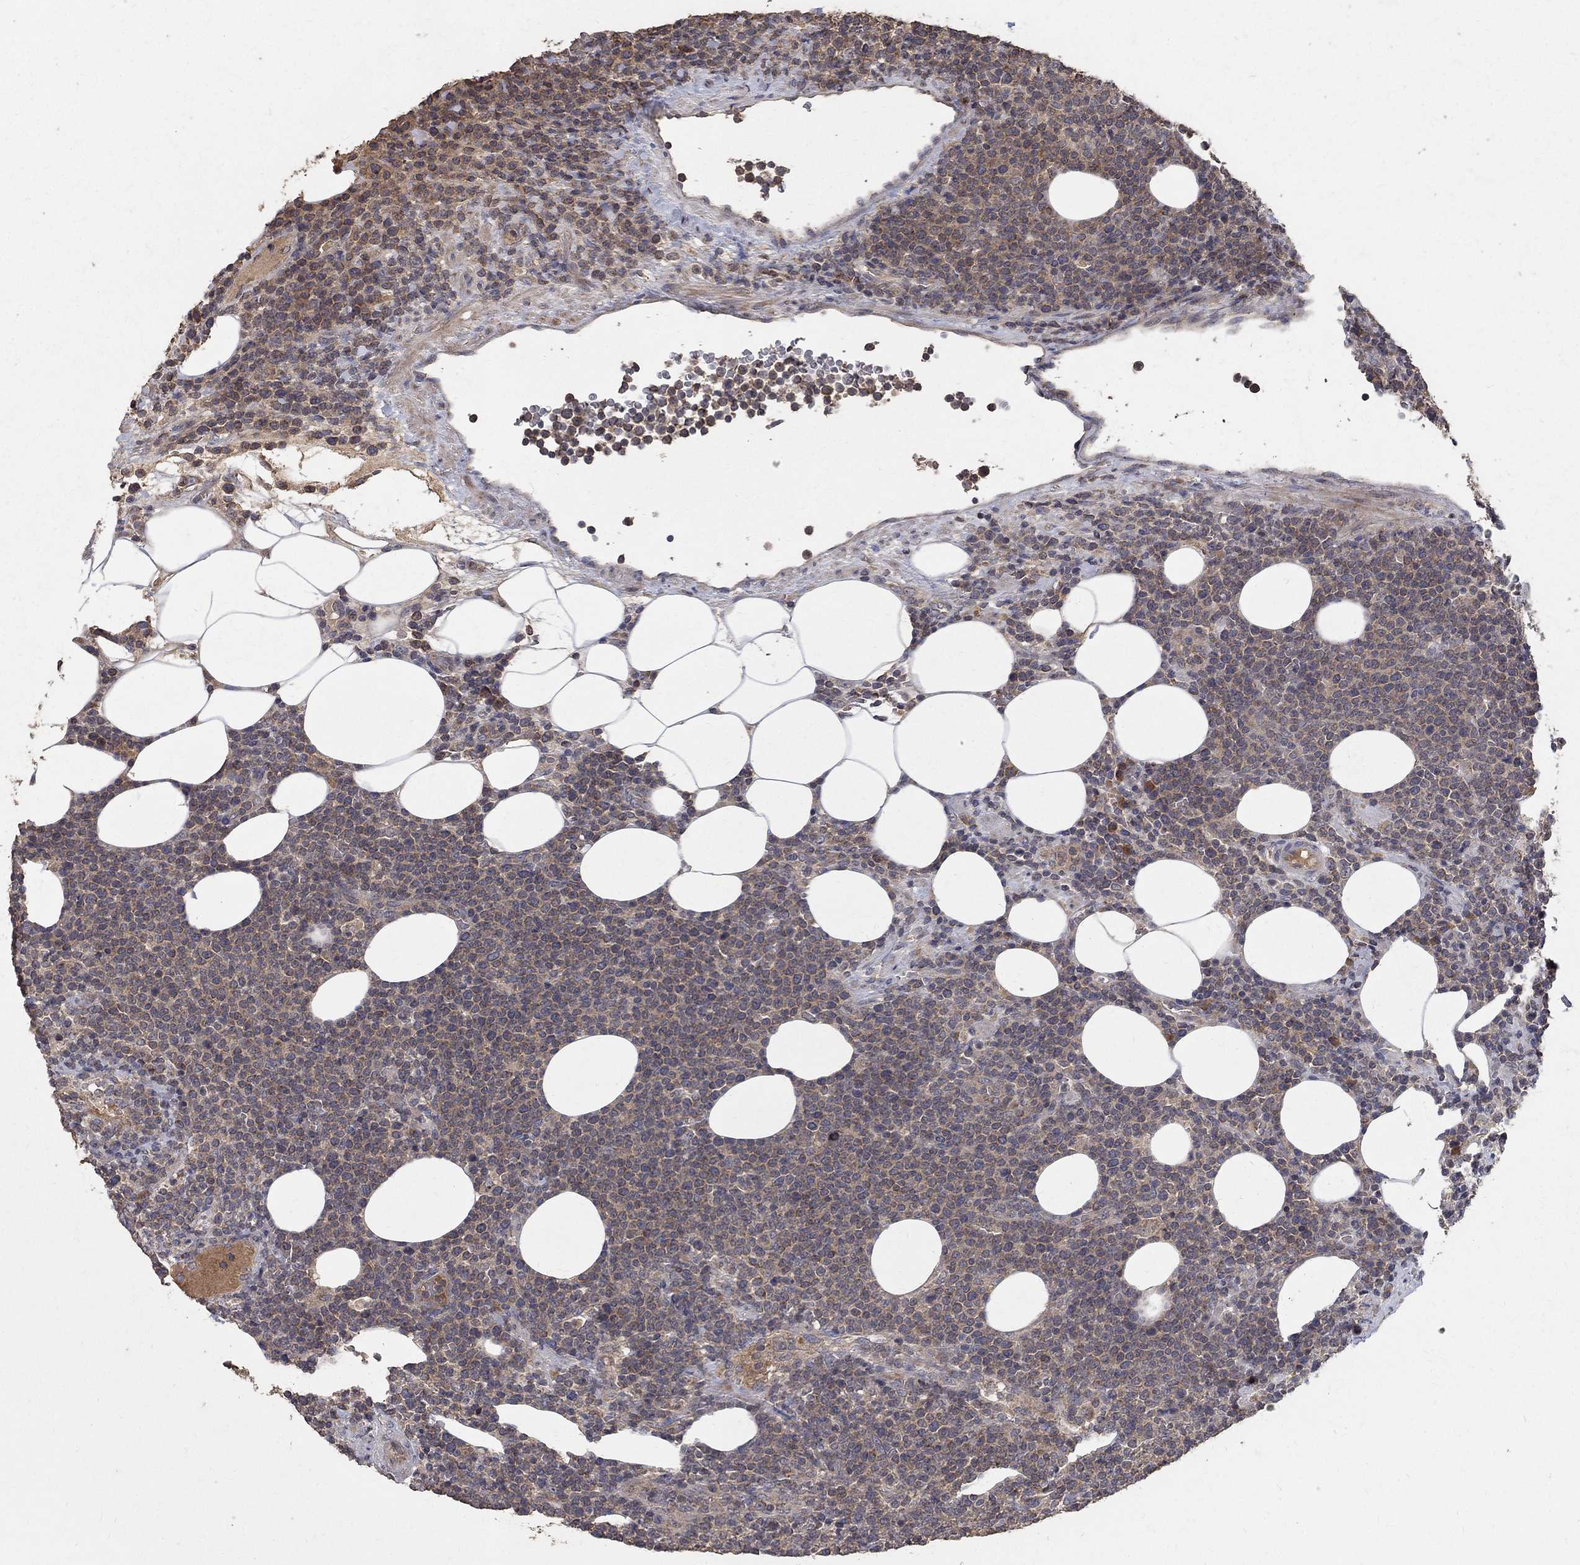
{"staining": {"intensity": "weak", "quantity": ">75%", "location": "cytoplasmic/membranous"}, "tissue": "lymphoma", "cell_type": "Tumor cells", "image_type": "cancer", "snomed": [{"axis": "morphology", "description": "Malignant lymphoma, non-Hodgkin's type, High grade"}, {"axis": "topography", "description": "Lymph node"}], "caption": "Protein staining shows weak cytoplasmic/membranous positivity in approximately >75% of tumor cells in lymphoma.", "gene": "C17orf75", "patient": {"sex": "male", "age": 61}}